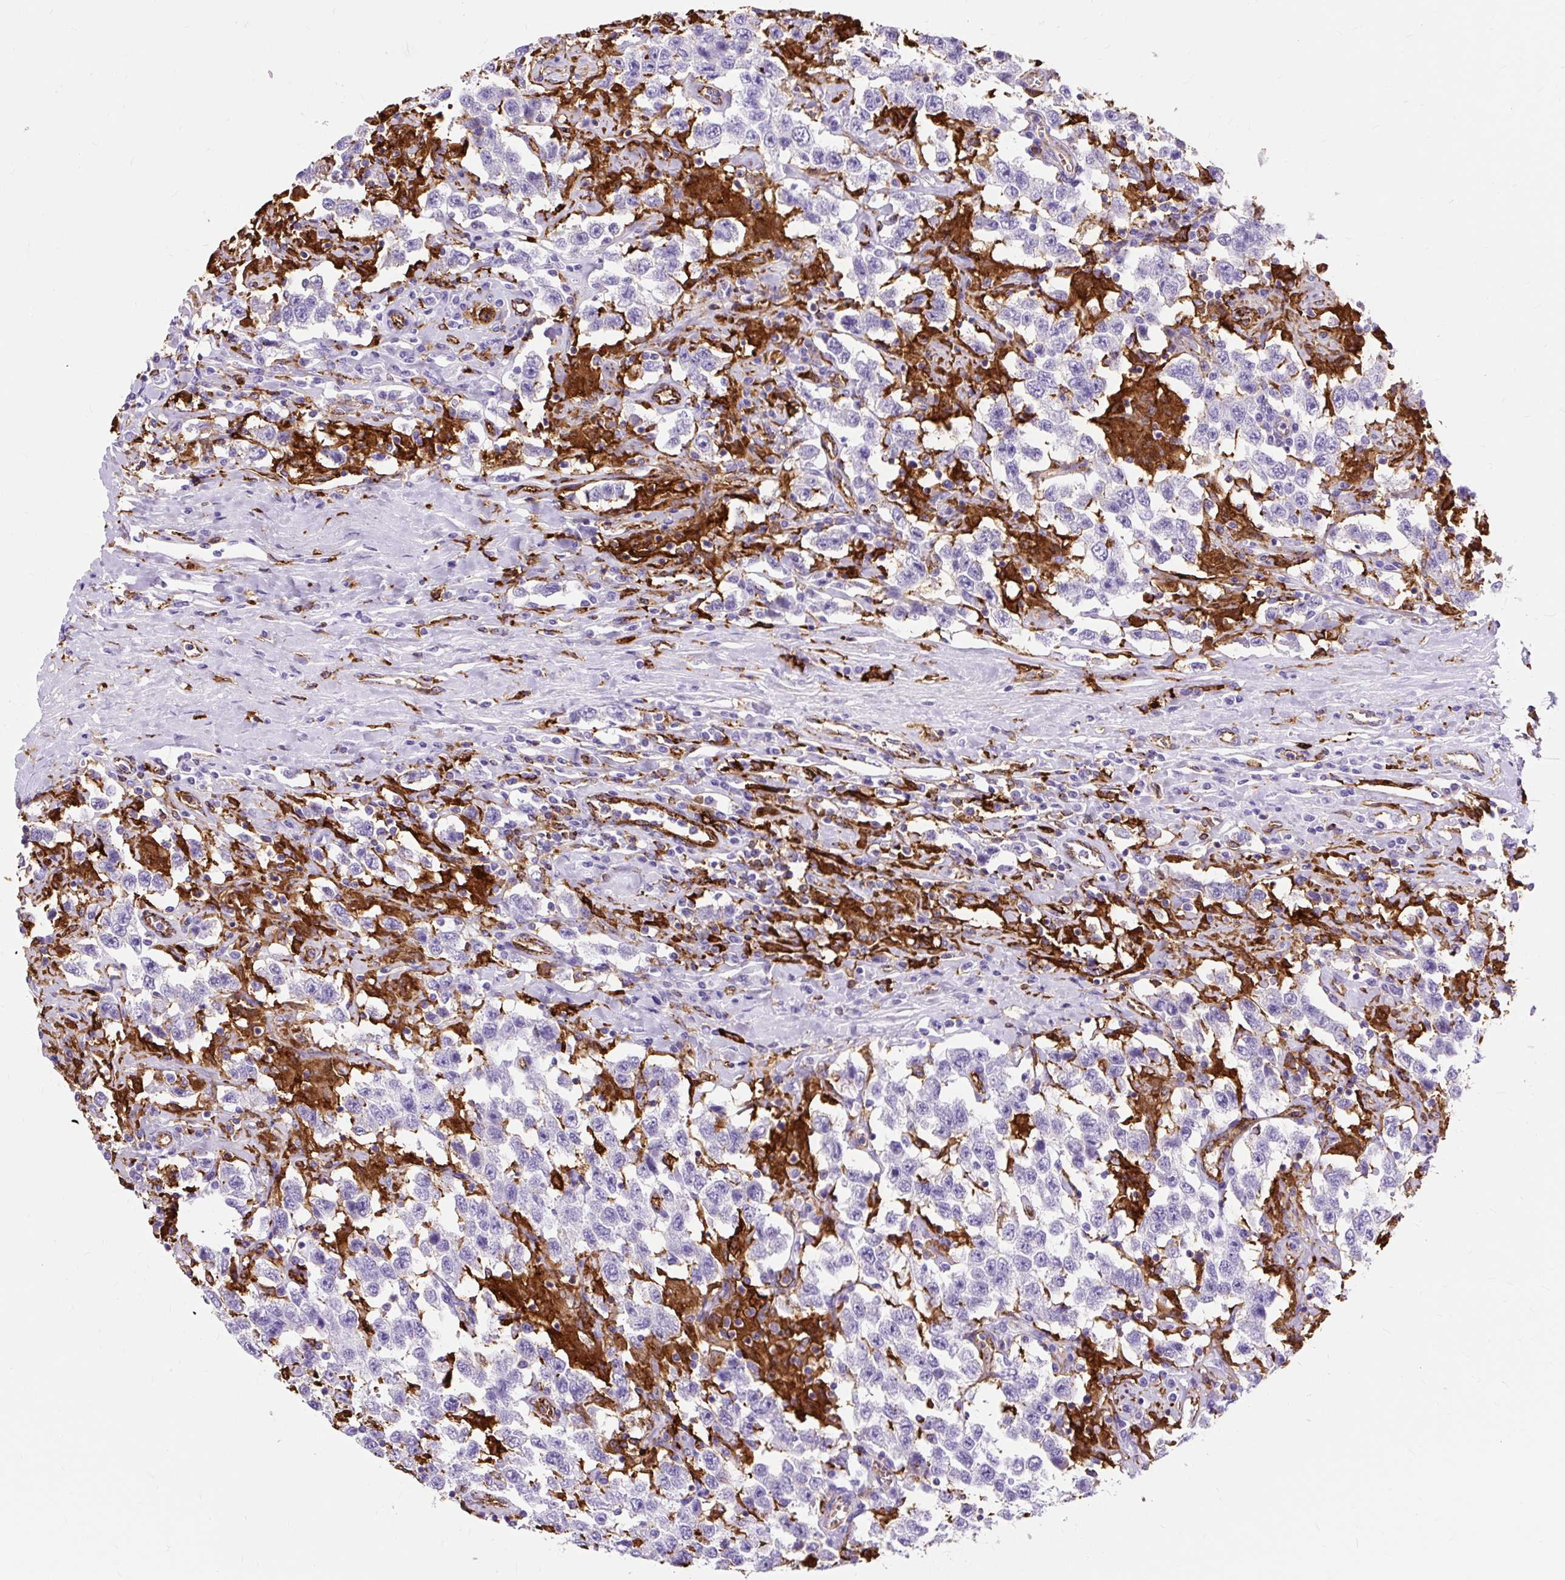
{"staining": {"intensity": "negative", "quantity": "none", "location": "none"}, "tissue": "testis cancer", "cell_type": "Tumor cells", "image_type": "cancer", "snomed": [{"axis": "morphology", "description": "Seminoma, NOS"}, {"axis": "topography", "description": "Testis"}], "caption": "High power microscopy photomicrograph of an IHC photomicrograph of seminoma (testis), revealing no significant staining in tumor cells. Nuclei are stained in blue.", "gene": "HLA-DRA", "patient": {"sex": "male", "age": 41}}